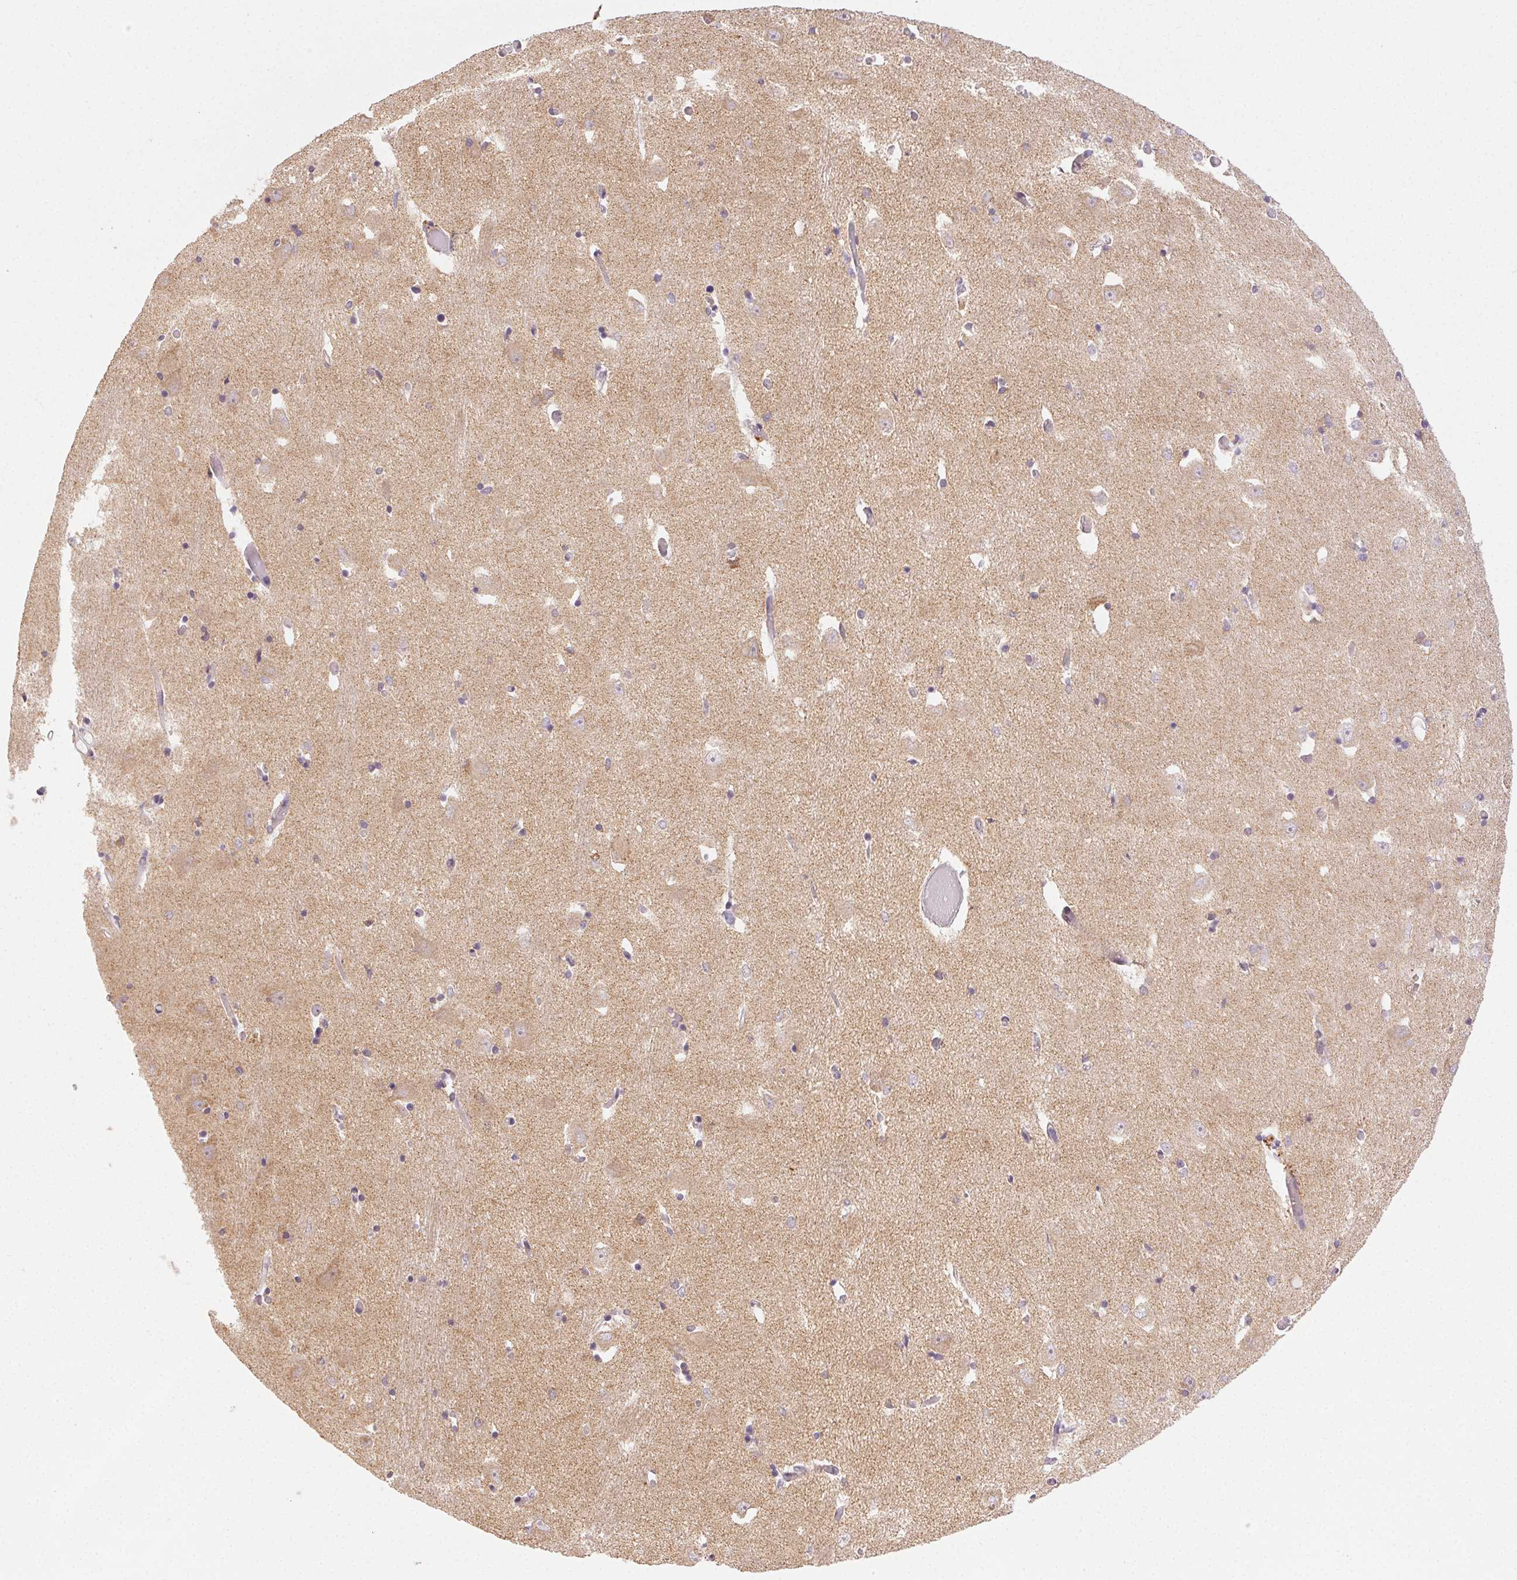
{"staining": {"intensity": "negative", "quantity": "none", "location": "none"}, "tissue": "caudate", "cell_type": "Glial cells", "image_type": "normal", "snomed": [{"axis": "morphology", "description": "Normal tissue, NOS"}, {"axis": "topography", "description": "Lateral ventricle wall"}, {"axis": "topography", "description": "Hippocampus"}], "caption": "This micrograph is of unremarkable caudate stained with immunohistochemistry (IHC) to label a protein in brown with the nuclei are counter-stained blue. There is no positivity in glial cells.", "gene": "CLASP1", "patient": {"sex": "female", "age": 63}}